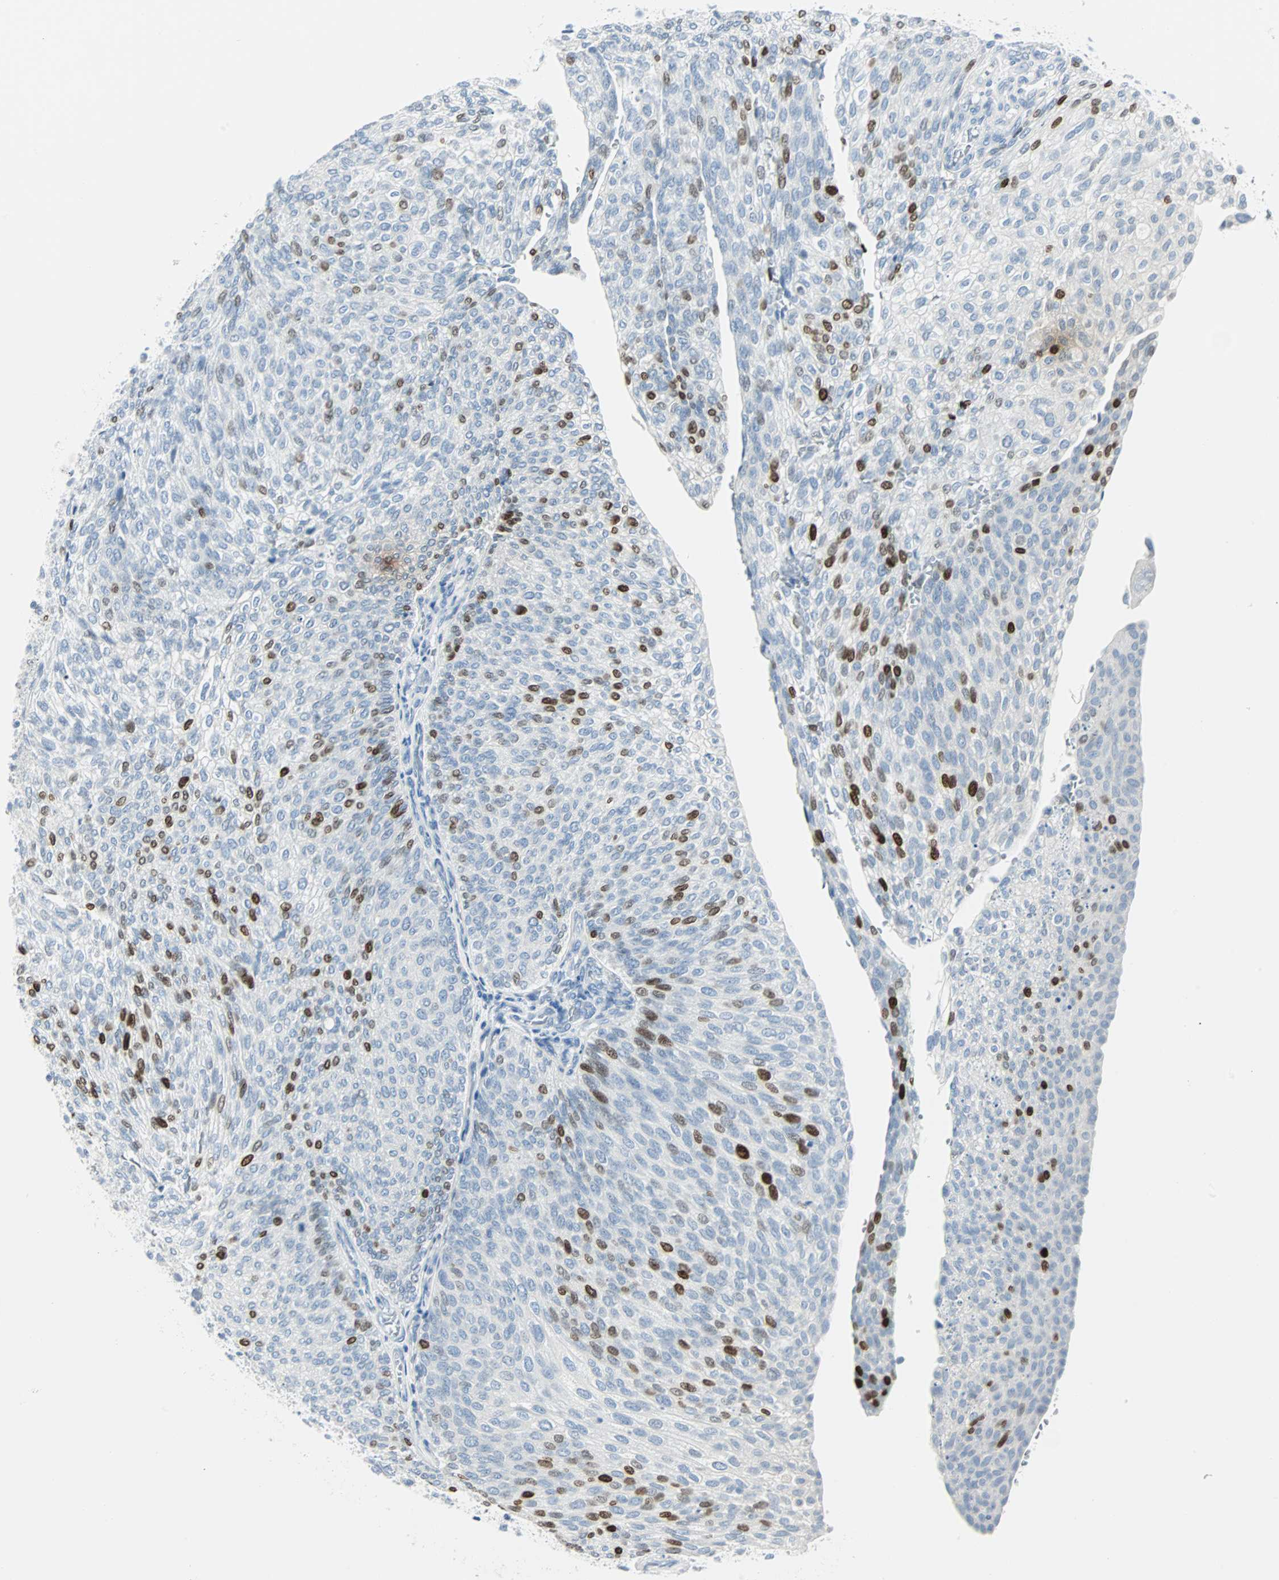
{"staining": {"intensity": "strong", "quantity": "<25%", "location": "nuclear"}, "tissue": "urothelial cancer", "cell_type": "Tumor cells", "image_type": "cancer", "snomed": [{"axis": "morphology", "description": "Urothelial carcinoma, Low grade"}, {"axis": "topography", "description": "Urinary bladder"}], "caption": "Low-grade urothelial carcinoma tissue exhibits strong nuclear staining in approximately <25% of tumor cells, visualized by immunohistochemistry. (IHC, brightfield microscopy, high magnification).", "gene": "IL33", "patient": {"sex": "female", "age": 79}}